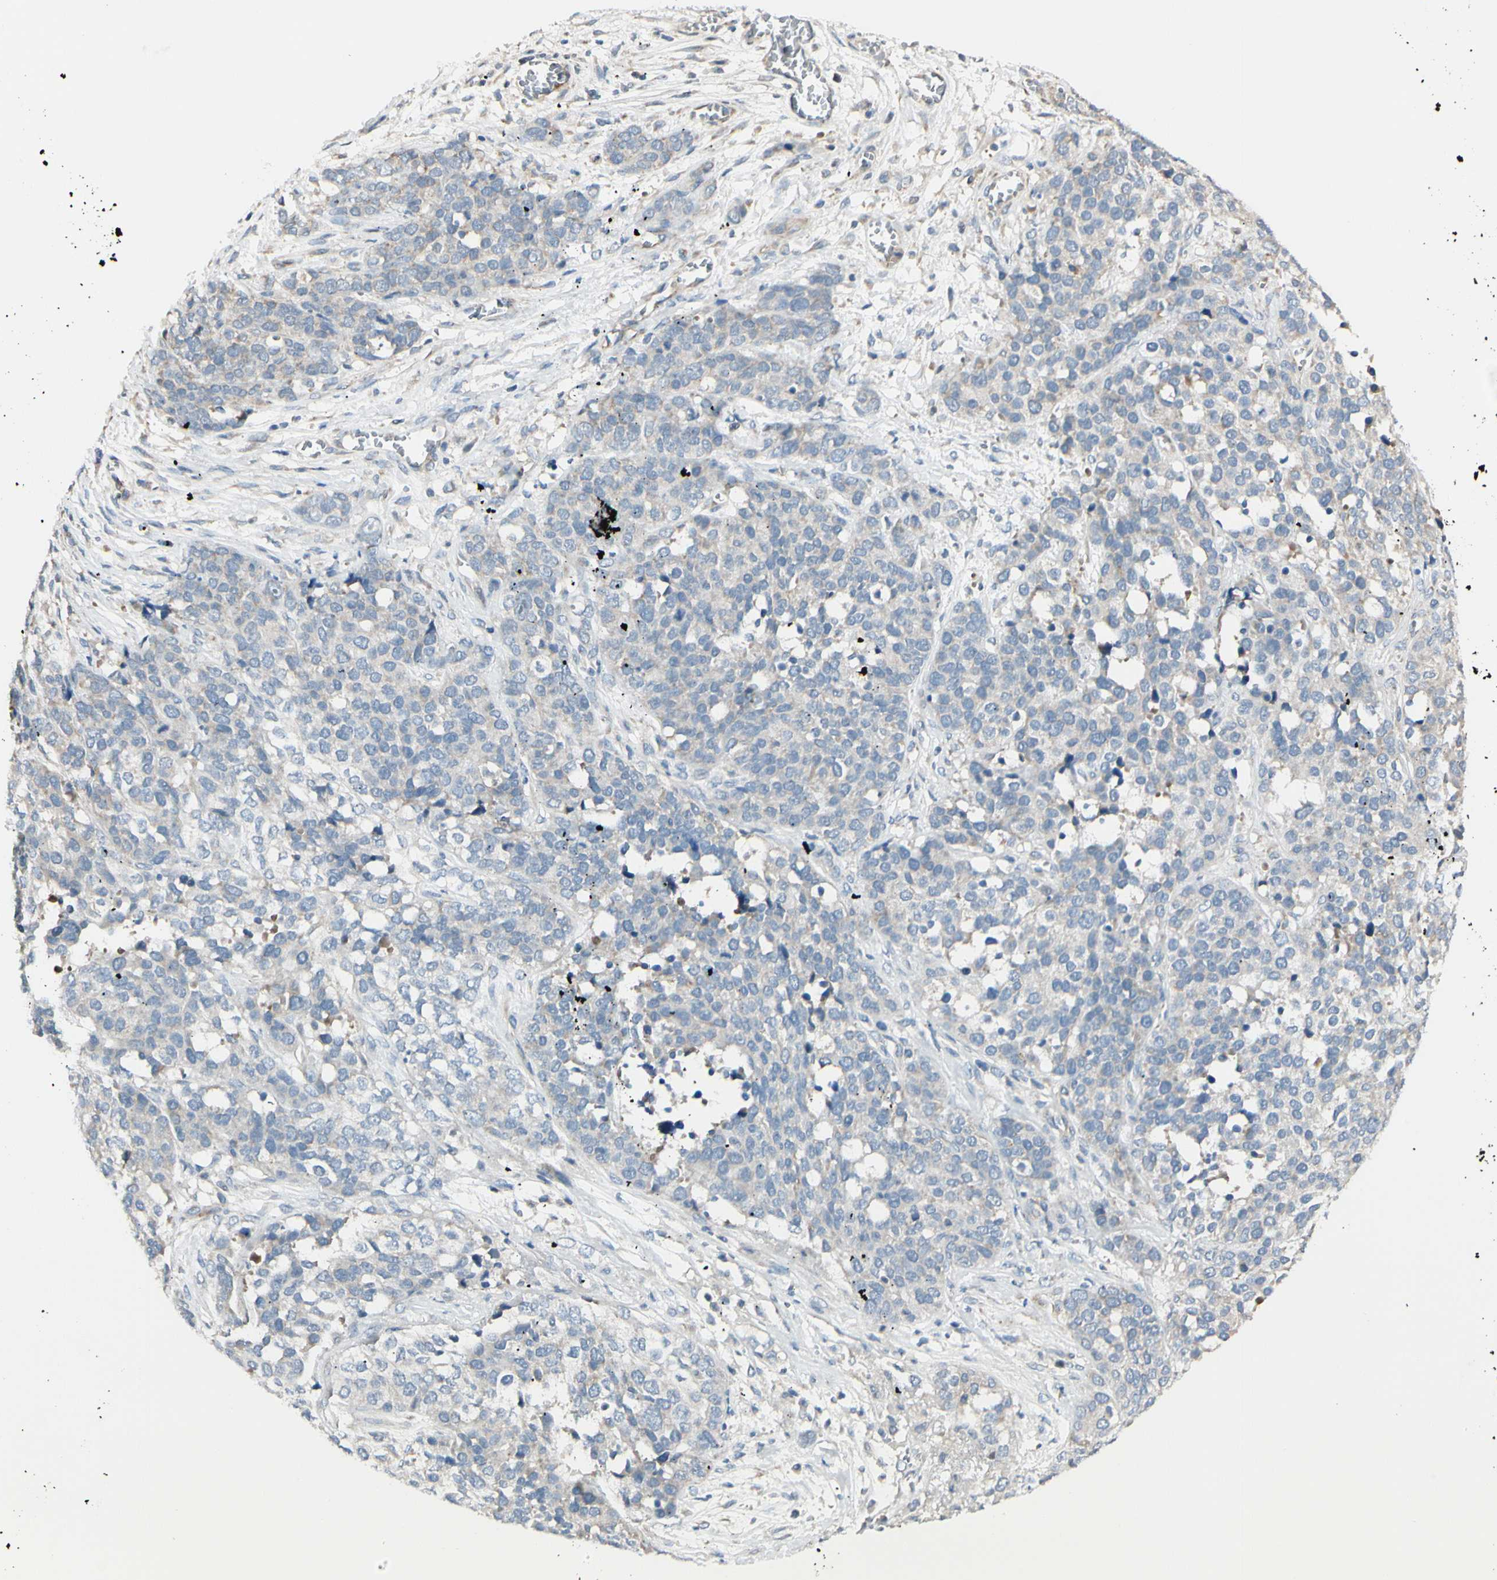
{"staining": {"intensity": "negative", "quantity": "none", "location": "none"}, "tissue": "ovarian cancer", "cell_type": "Tumor cells", "image_type": "cancer", "snomed": [{"axis": "morphology", "description": "Cystadenocarcinoma, serous, NOS"}, {"axis": "topography", "description": "Ovary"}], "caption": "Immunohistochemistry (IHC) micrograph of neoplastic tissue: serous cystadenocarcinoma (ovarian) stained with DAB demonstrates no significant protein positivity in tumor cells.", "gene": "EPHA3", "patient": {"sex": "female", "age": 44}}